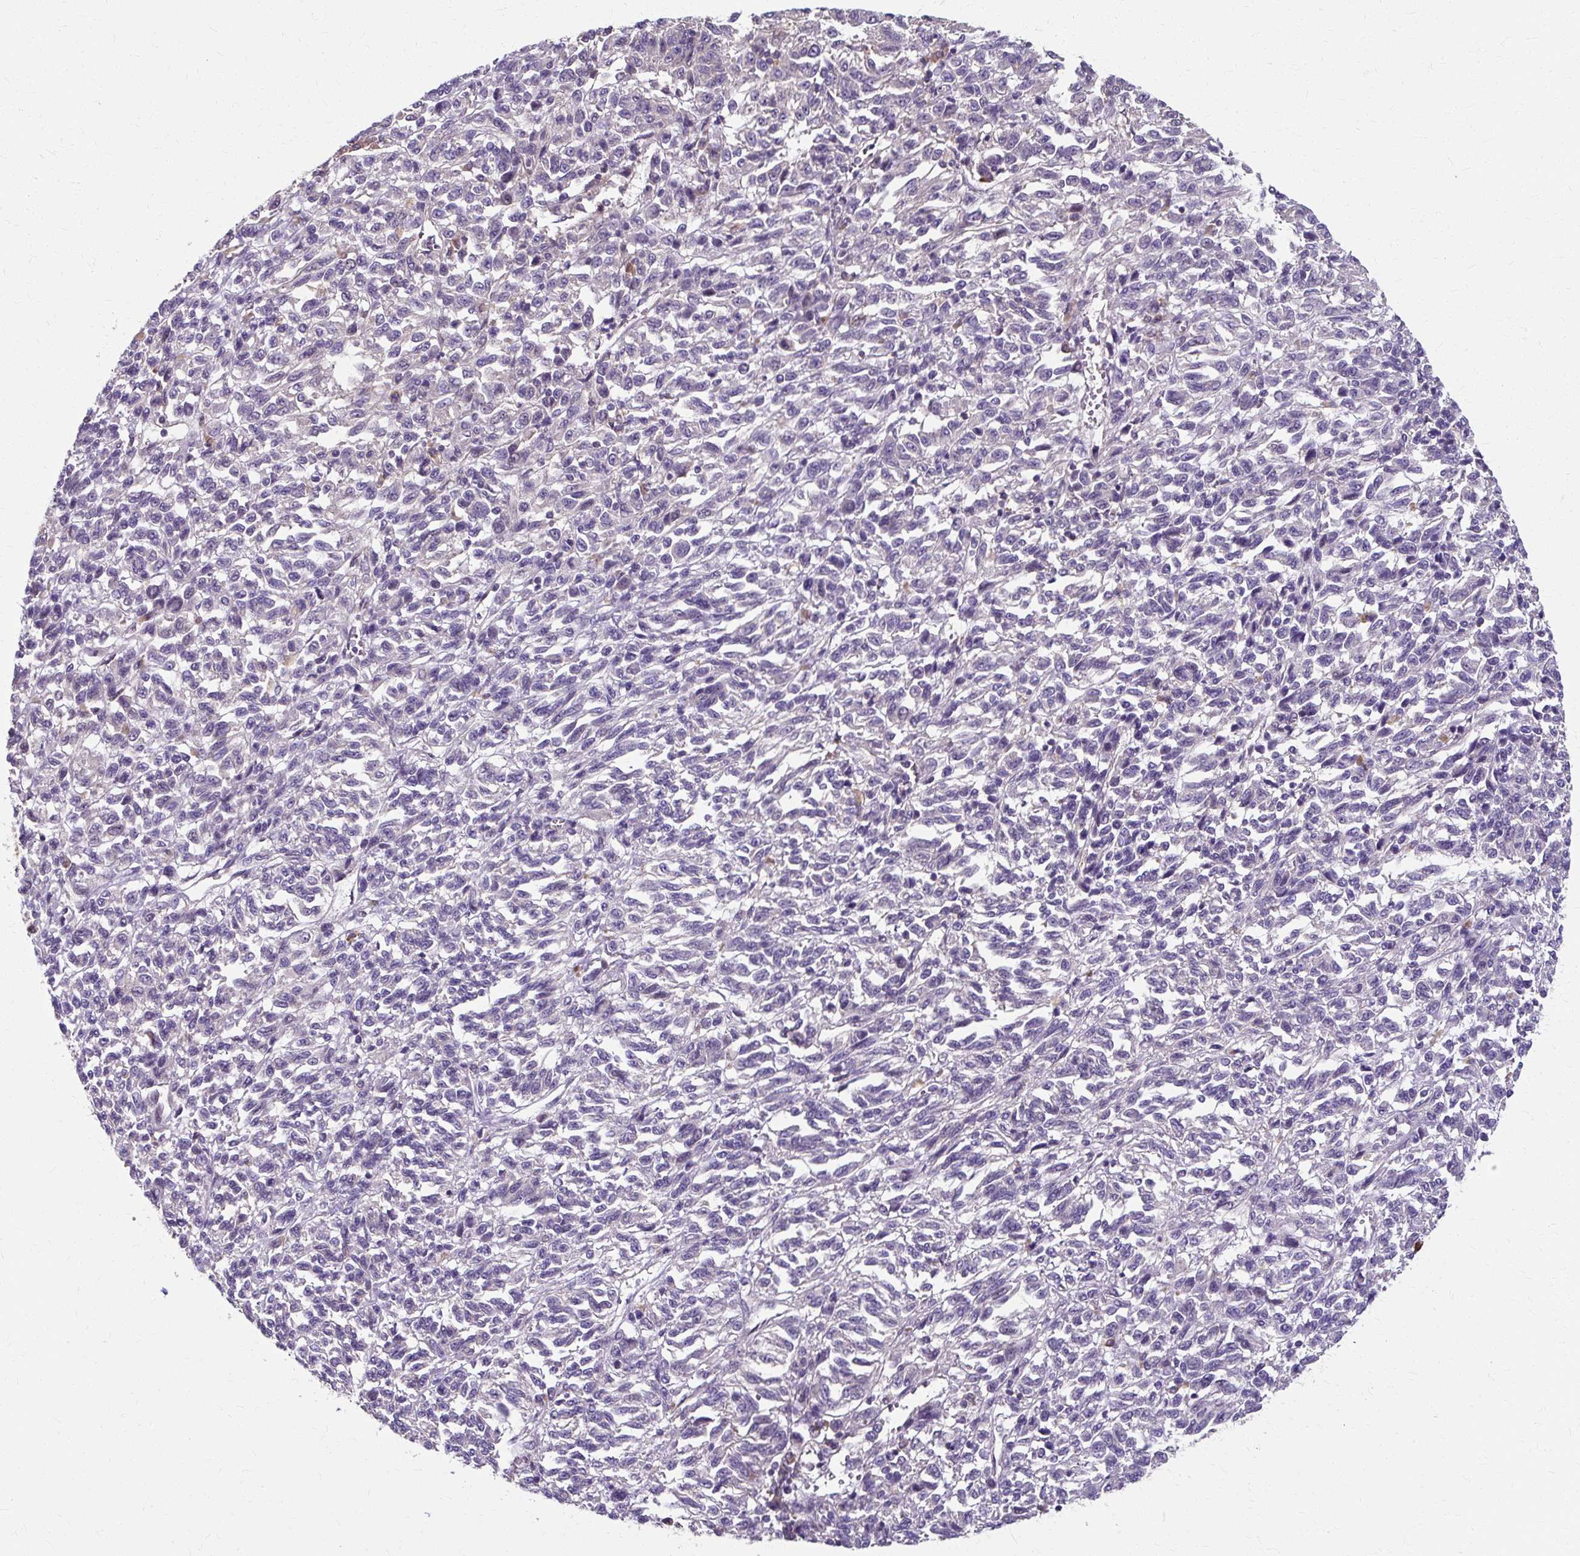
{"staining": {"intensity": "negative", "quantity": "none", "location": "none"}, "tissue": "melanoma", "cell_type": "Tumor cells", "image_type": "cancer", "snomed": [{"axis": "morphology", "description": "Malignant melanoma, Metastatic site"}, {"axis": "topography", "description": "Lung"}], "caption": "Immunohistochemical staining of malignant melanoma (metastatic site) displays no significant positivity in tumor cells. (Stains: DAB IHC with hematoxylin counter stain, Microscopy: brightfield microscopy at high magnification).", "gene": "ZNF555", "patient": {"sex": "male", "age": 64}}